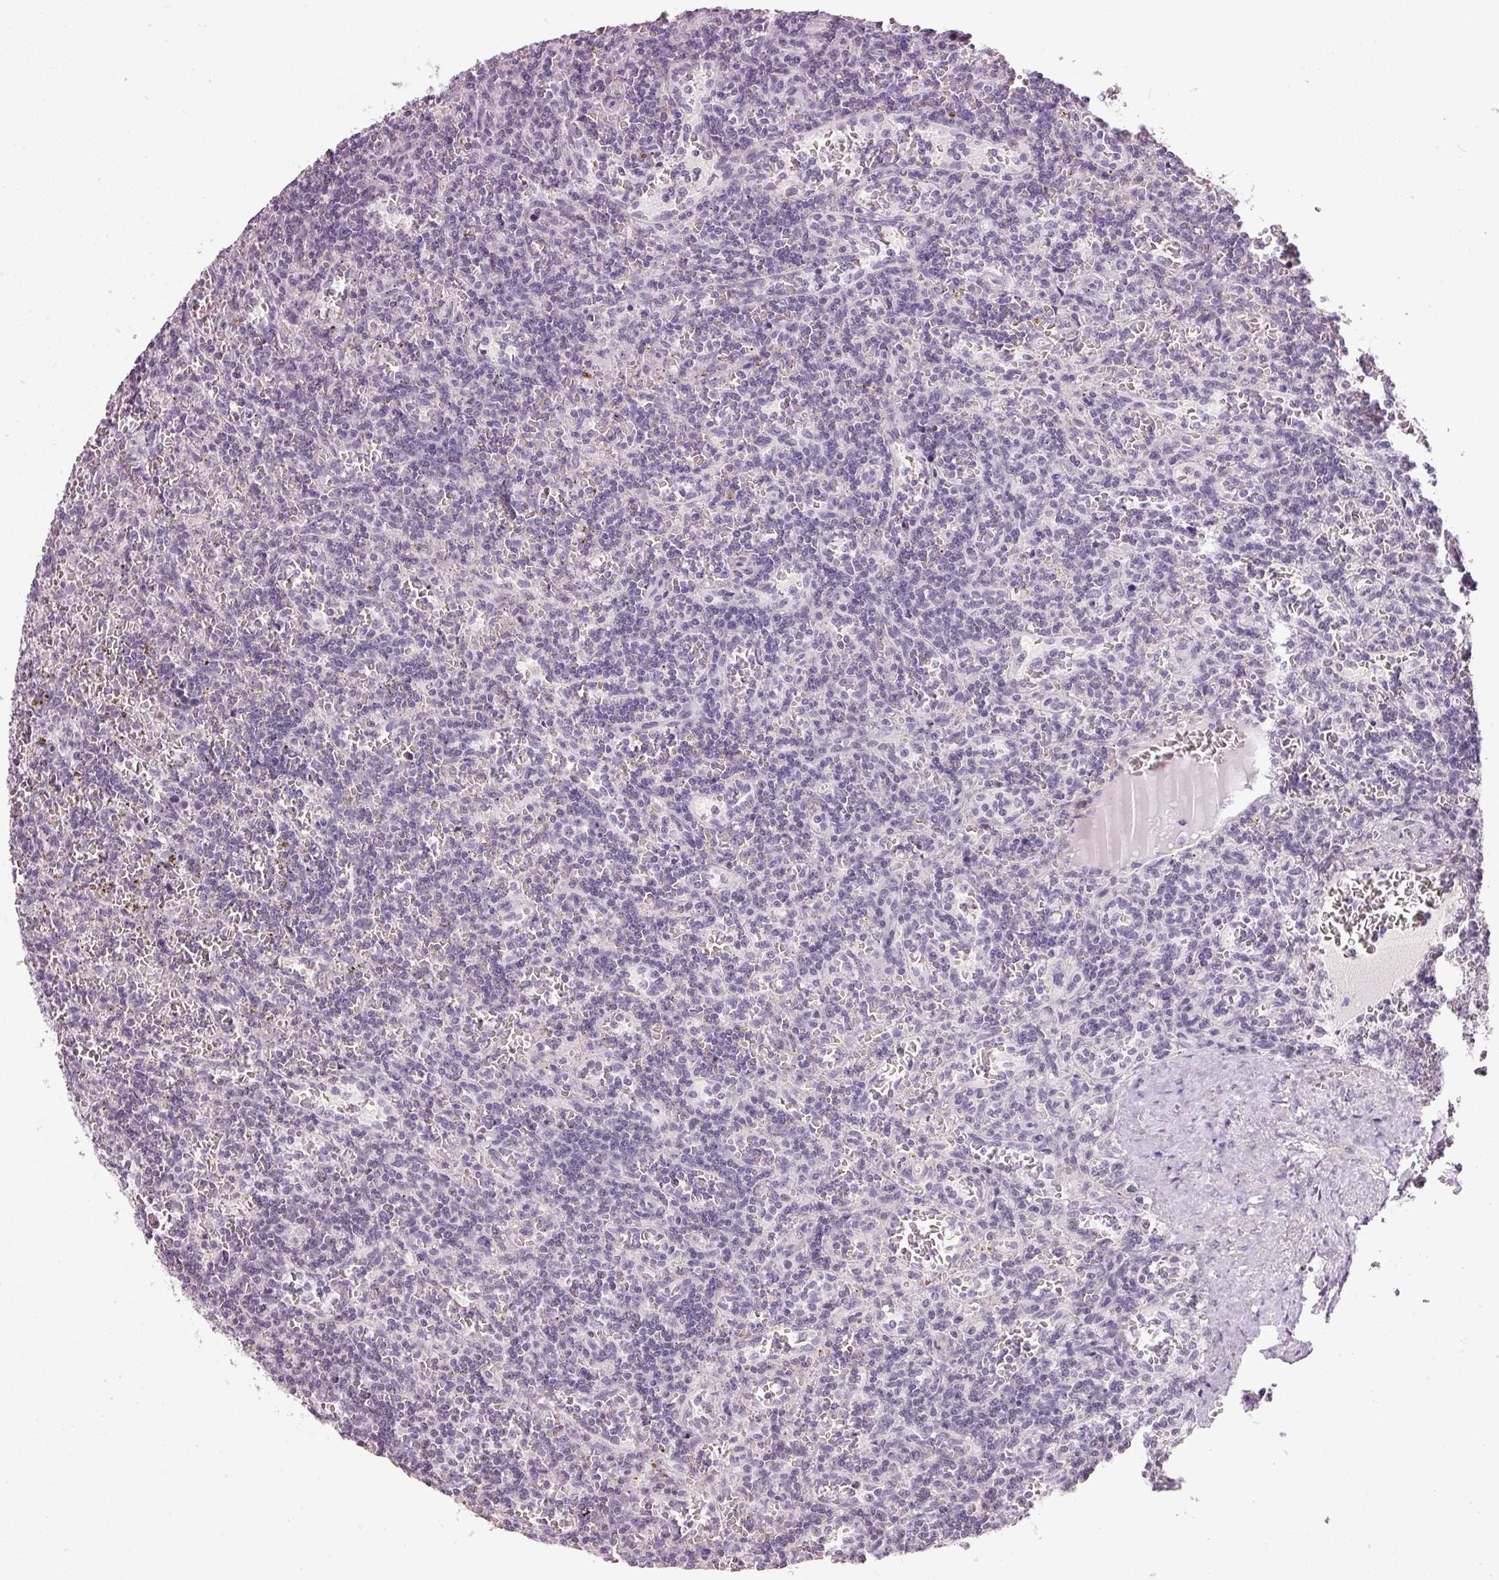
{"staining": {"intensity": "negative", "quantity": "none", "location": "none"}, "tissue": "lymphoma", "cell_type": "Tumor cells", "image_type": "cancer", "snomed": [{"axis": "morphology", "description": "Malignant lymphoma, non-Hodgkin's type, Low grade"}, {"axis": "topography", "description": "Spleen"}], "caption": "IHC image of human lymphoma stained for a protein (brown), which shows no expression in tumor cells.", "gene": "NRDE2", "patient": {"sex": "male", "age": 73}}